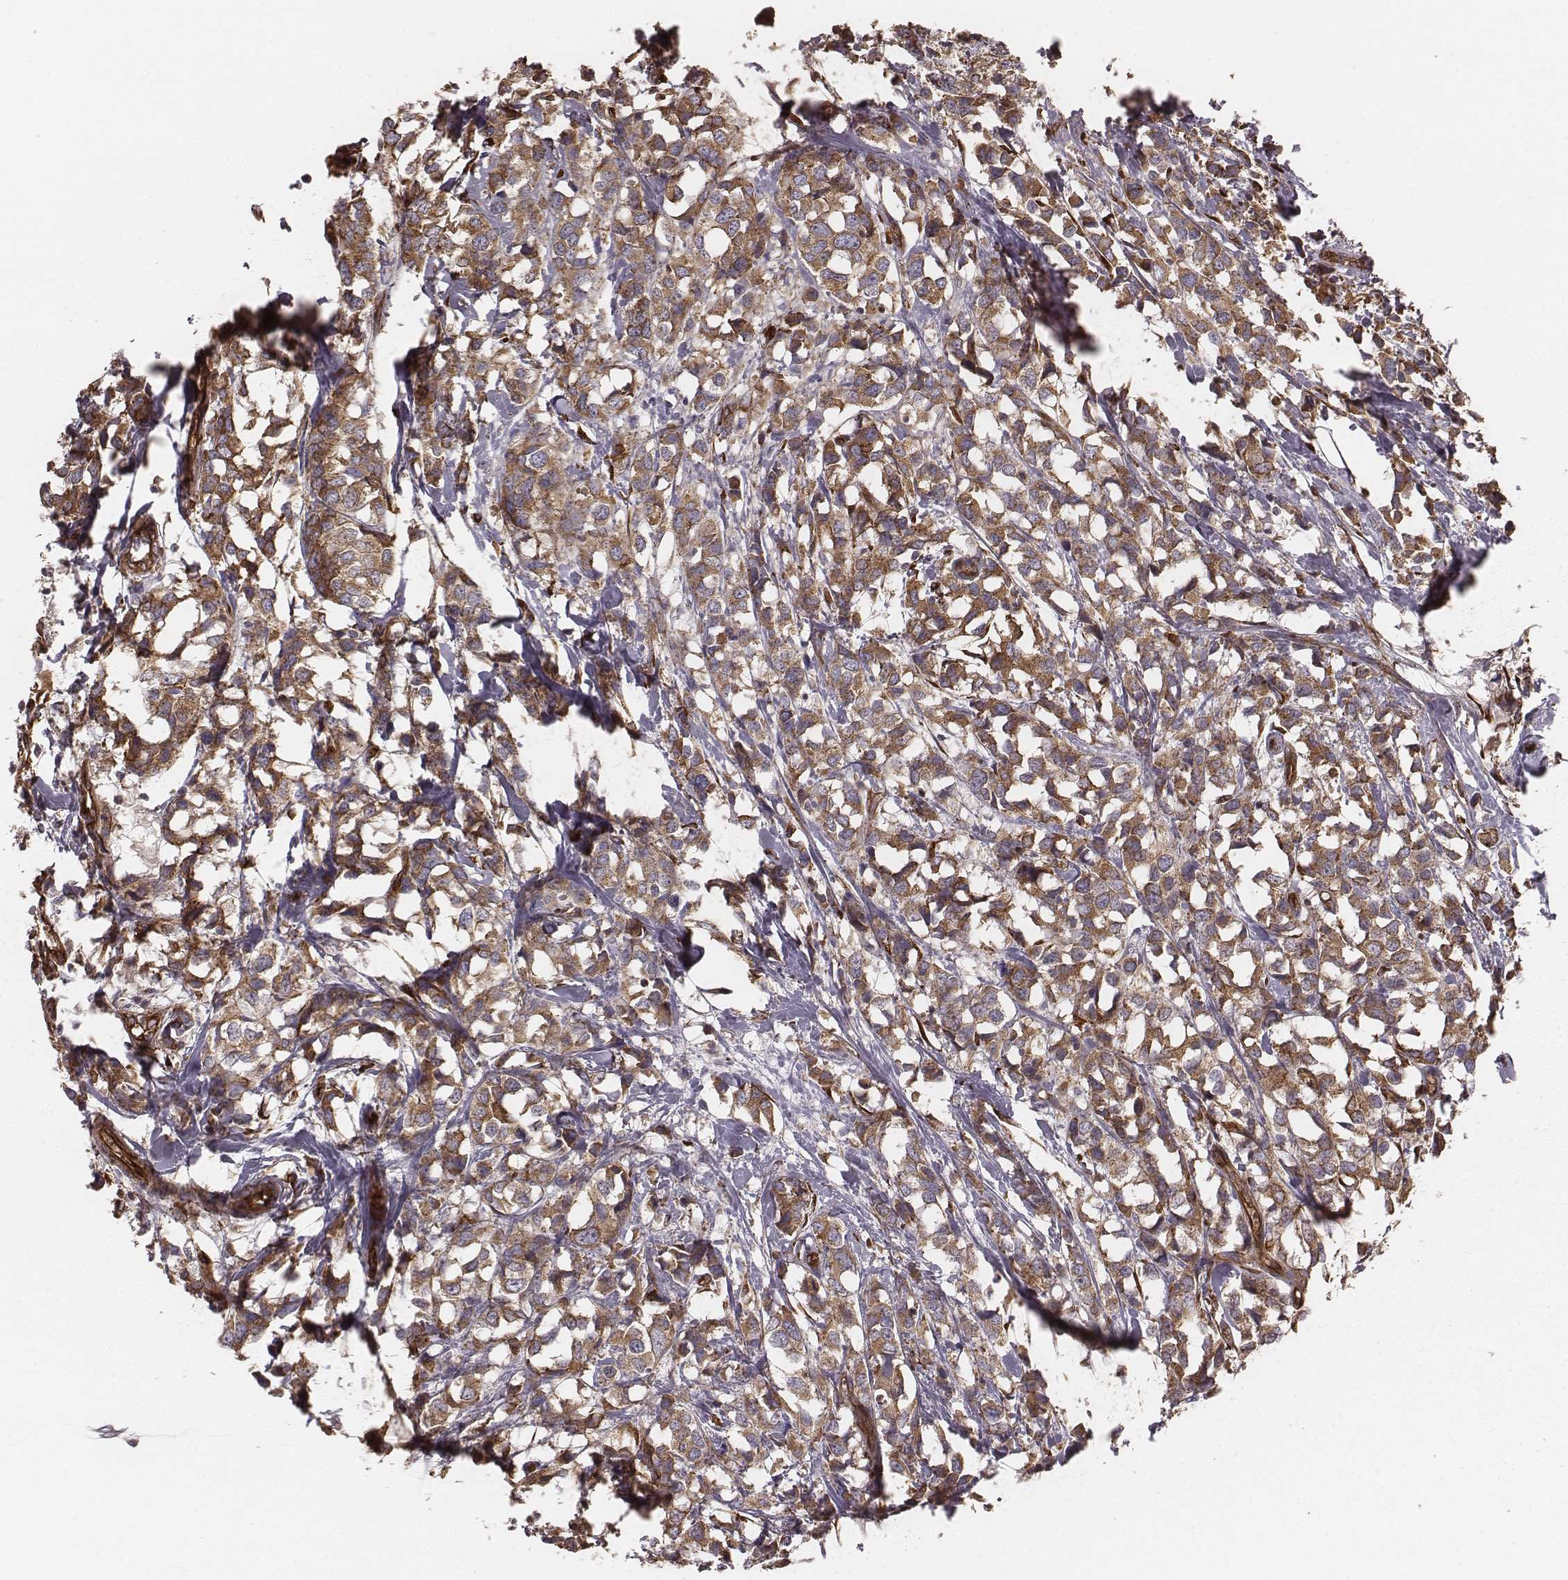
{"staining": {"intensity": "moderate", "quantity": ">75%", "location": "cytoplasmic/membranous"}, "tissue": "breast cancer", "cell_type": "Tumor cells", "image_type": "cancer", "snomed": [{"axis": "morphology", "description": "Lobular carcinoma"}, {"axis": "topography", "description": "Breast"}], "caption": "Immunohistochemistry (IHC) (DAB) staining of breast lobular carcinoma reveals moderate cytoplasmic/membranous protein expression in approximately >75% of tumor cells. (IHC, brightfield microscopy, high magnification).", "gene": "PALMD", "patient": {"sex": "female", "age": 59}}